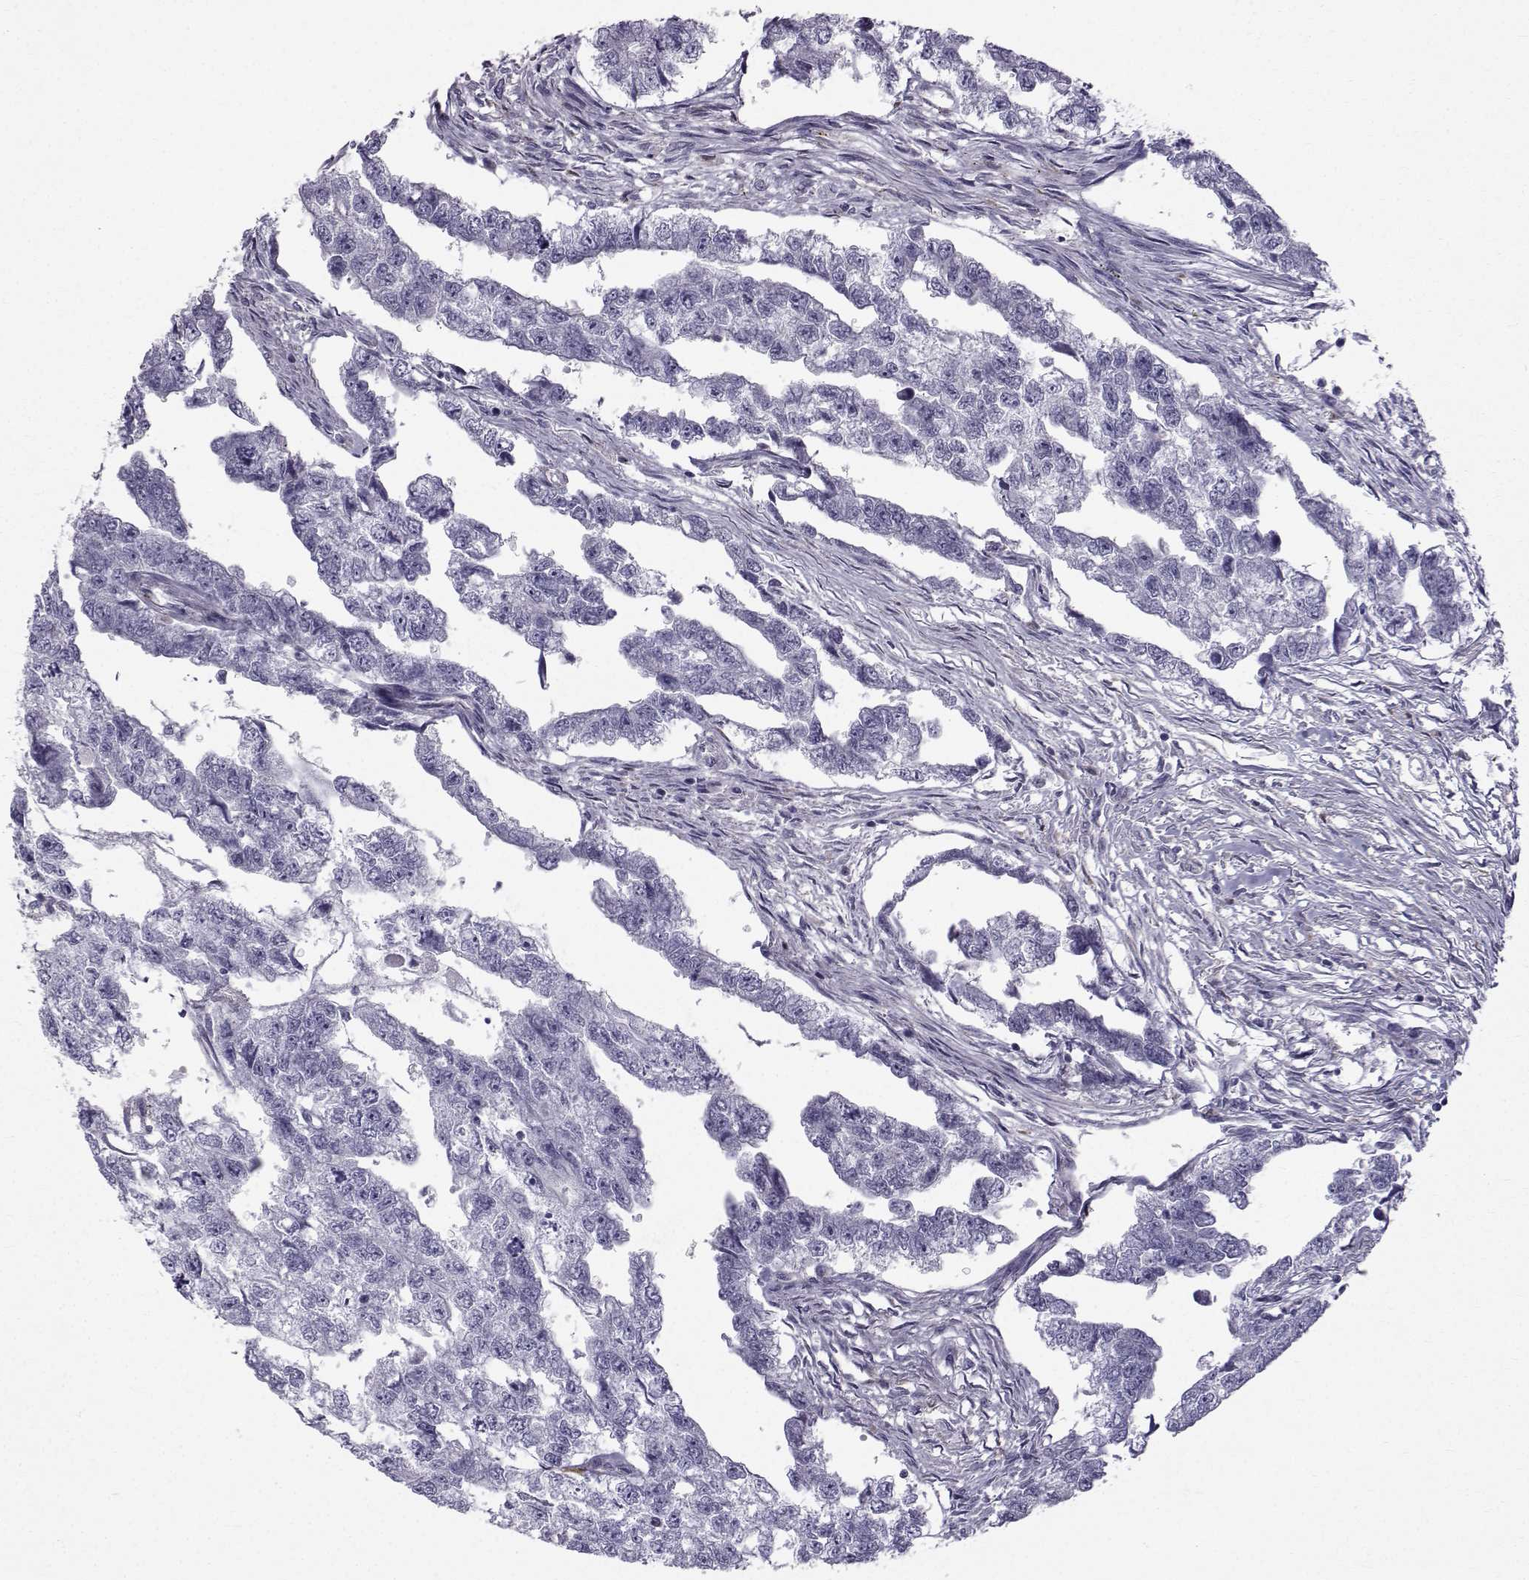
{"staining": {"intensity": "negative", "quantity": "none", "location": "none"}, "tissue": "testis cancer", "cell_type": "Tumor cells", "image_type": "cancer", "snomed": [{"axis": "morphology", "description": "Carcinoma, Embryonal, NOS"}, {"axis": "morphology", "description": "Teratoma, malignant, NOS"}, {"axis": "topography", "description": "Testis"}], "caption": "Immunohistochemical staining of human teratoma (malignant) (testis) demonstrates no significant staining in tumor cells.", "gene": "CALCR", "patient": {"sex": "male", "age": 44}}